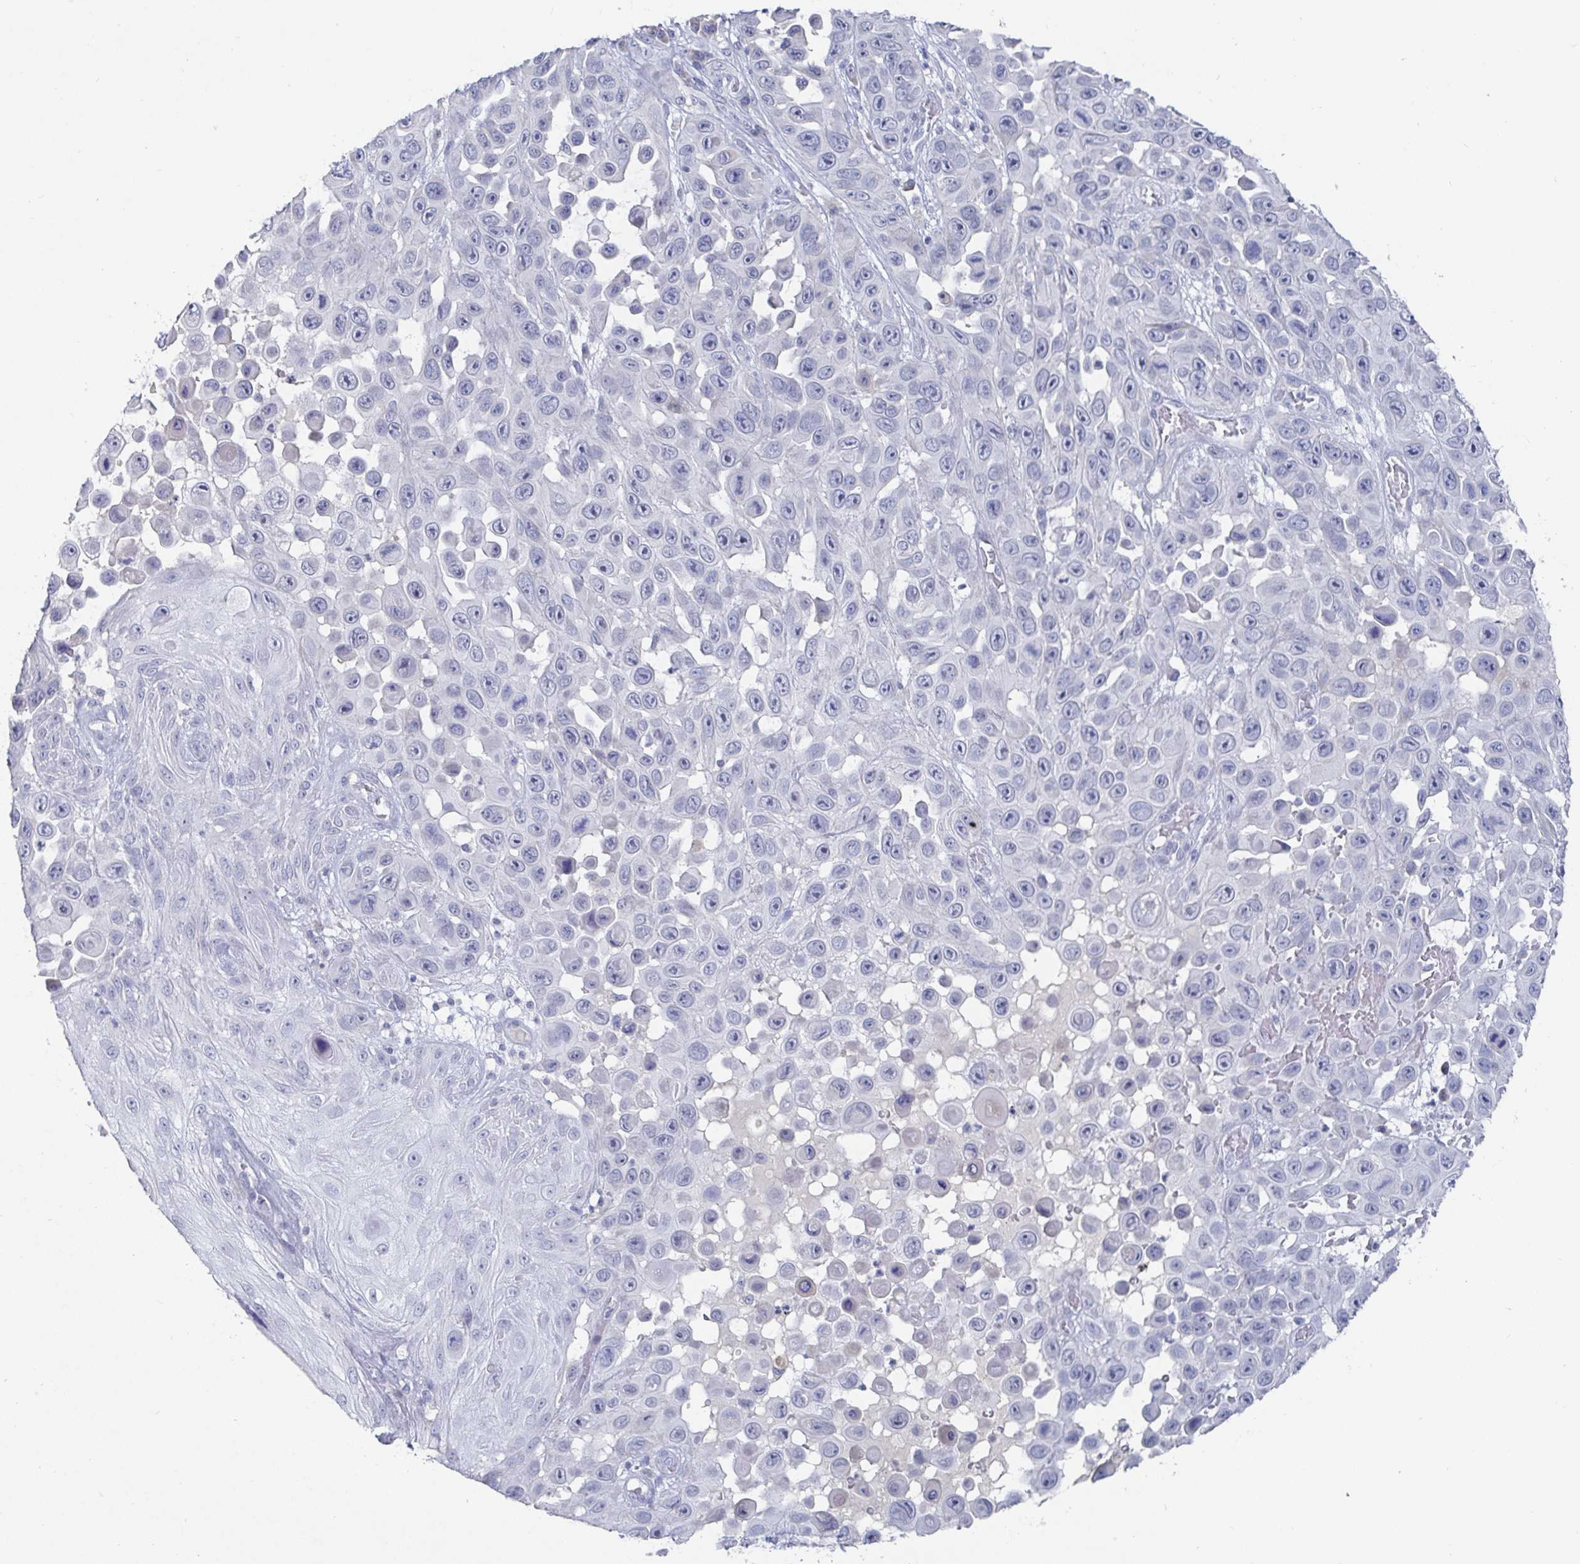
{"staining": {"intensity": "negative", "quantity": "none", "location": "none"}, "tissue": "skin cancer", "cell_type": "Tumor cells", "image_type": "cancer", "snomed": [{"axis": "morphology", "description": "Squamous cell carcinoma, NOS"}, {"axis": "topography", "description": "Skin"}], "caption": "IHC image of skin squamous cell carcinoma stained for a protein (brown), which displays no expression in tumor cells.", "gene": "ZNF430", "patient": {"sex": "male", "age": 81}}